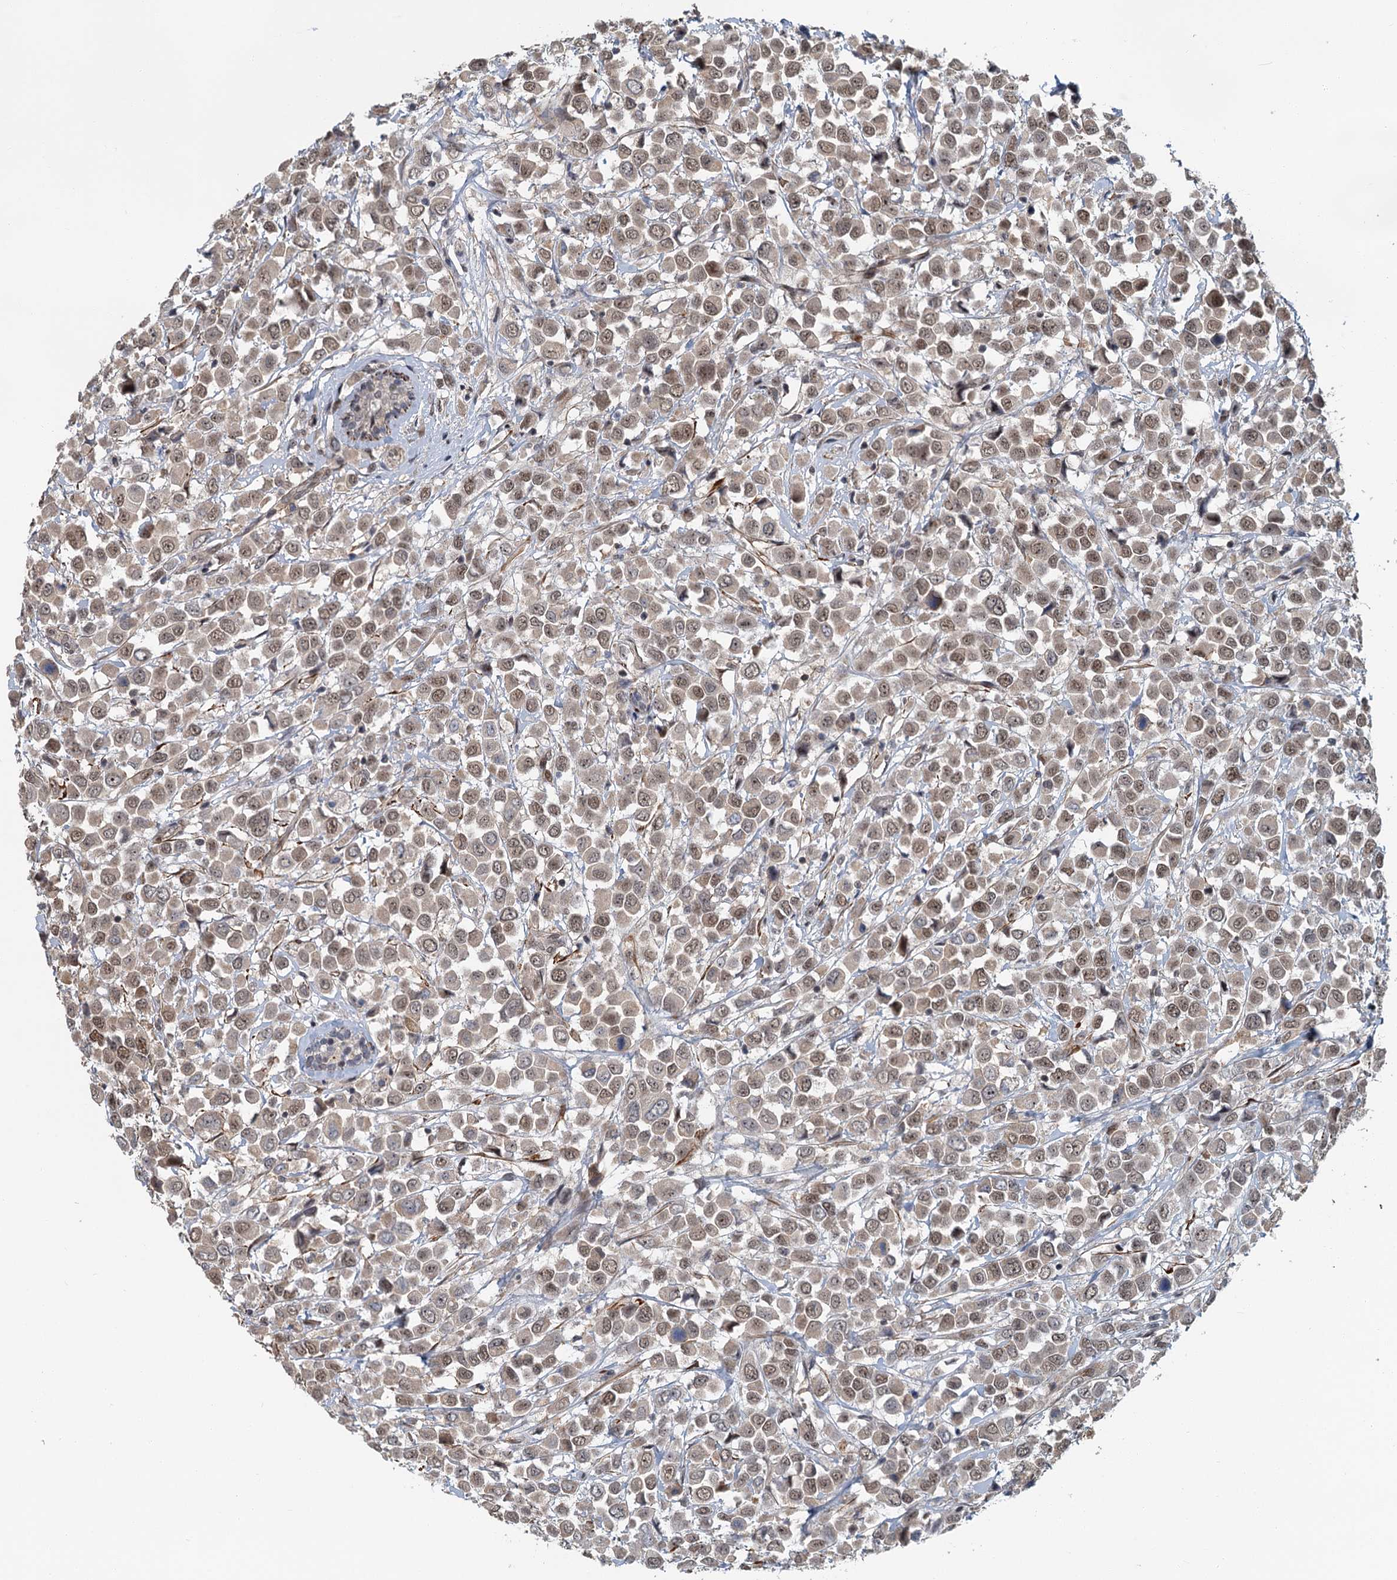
{"staining": {"intensity": "moderate", "quantity": ">75%", "location": "nuclear"}, "tissue": "breast cancer", "cell_type": "Tumor cells", "image_type": "cancer", "snomed": [{"axis": "morphology", "description": "Duct carcinoma"}, {"axis": "topography", "description": "Breast"}], "caption": "There is medium levels of moderate nuclear expression in tumor cells of invasive ductal carcinoma (breast), as demonstrated by immunohistochemical staining (brown color).", "gene": "TAS2R42", "patient": {"sex": "female", "age": 61}}